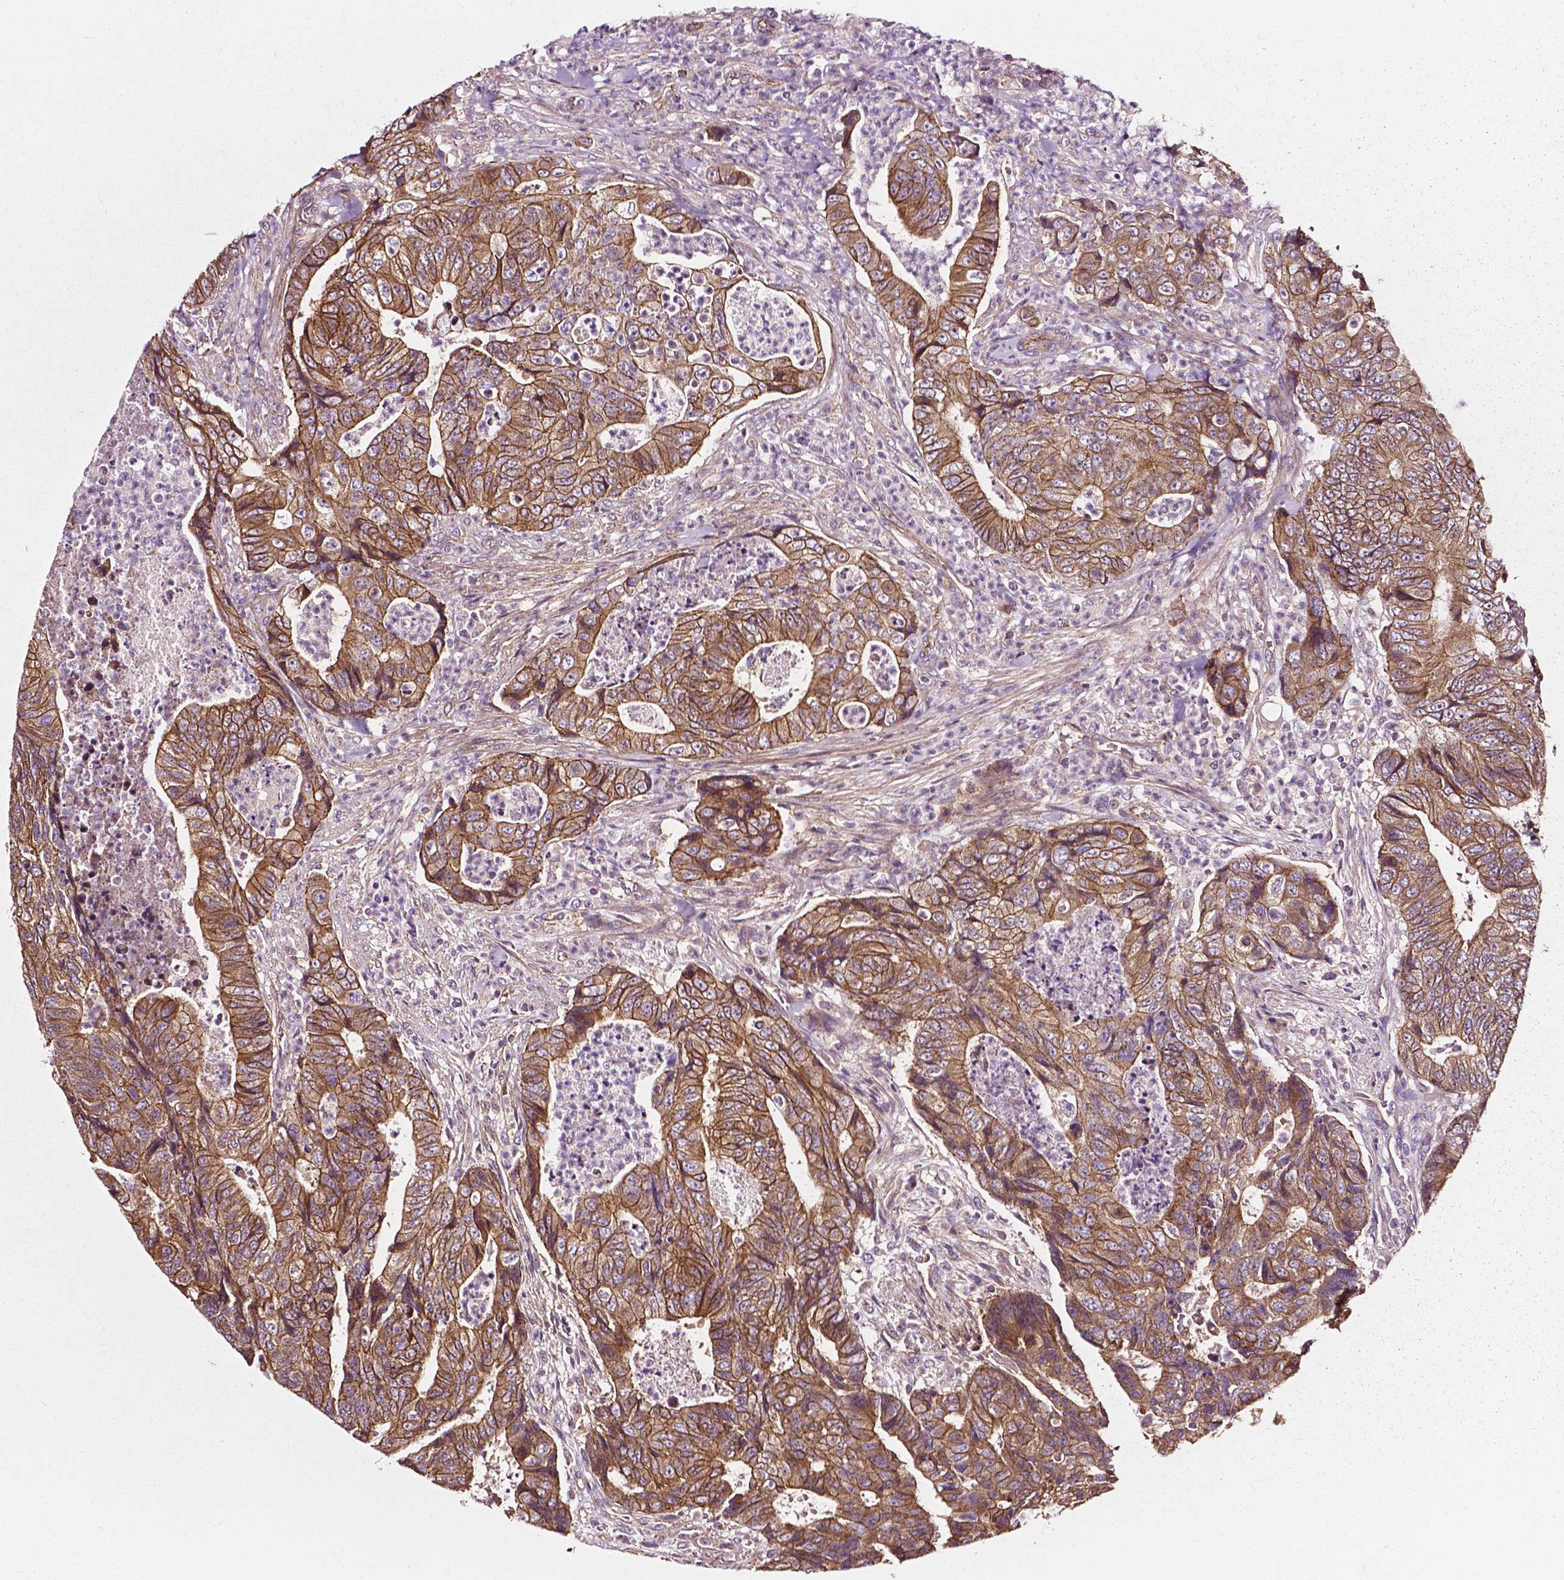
{"staining": {"intensity": "moderate", "quantity": ">75%", "location": "cytoplasmic/membranous"}, "tissue": "colorectal cancer", "cell_type": "Tumor cells", "image_type": "cancer", "snomed": [{"axis": "morphology", "description": "Adenocarcinoma, NOS"}, {"axis": "topography", "description": "Colon"}], "caption": "IHC micrograph of neoplastic tissue: human adenocarcinoma (colorectal) stained using immunohistochemistry (IHC) exhibits medium levels of moderate protein expression localized specifically in the cytoplasmic/membranous of tumor cells, appearing as a cytoplasmic/membranous brown color.", "gene": "ATG16L1", "patient": {"sex": "female", "age": 48}}